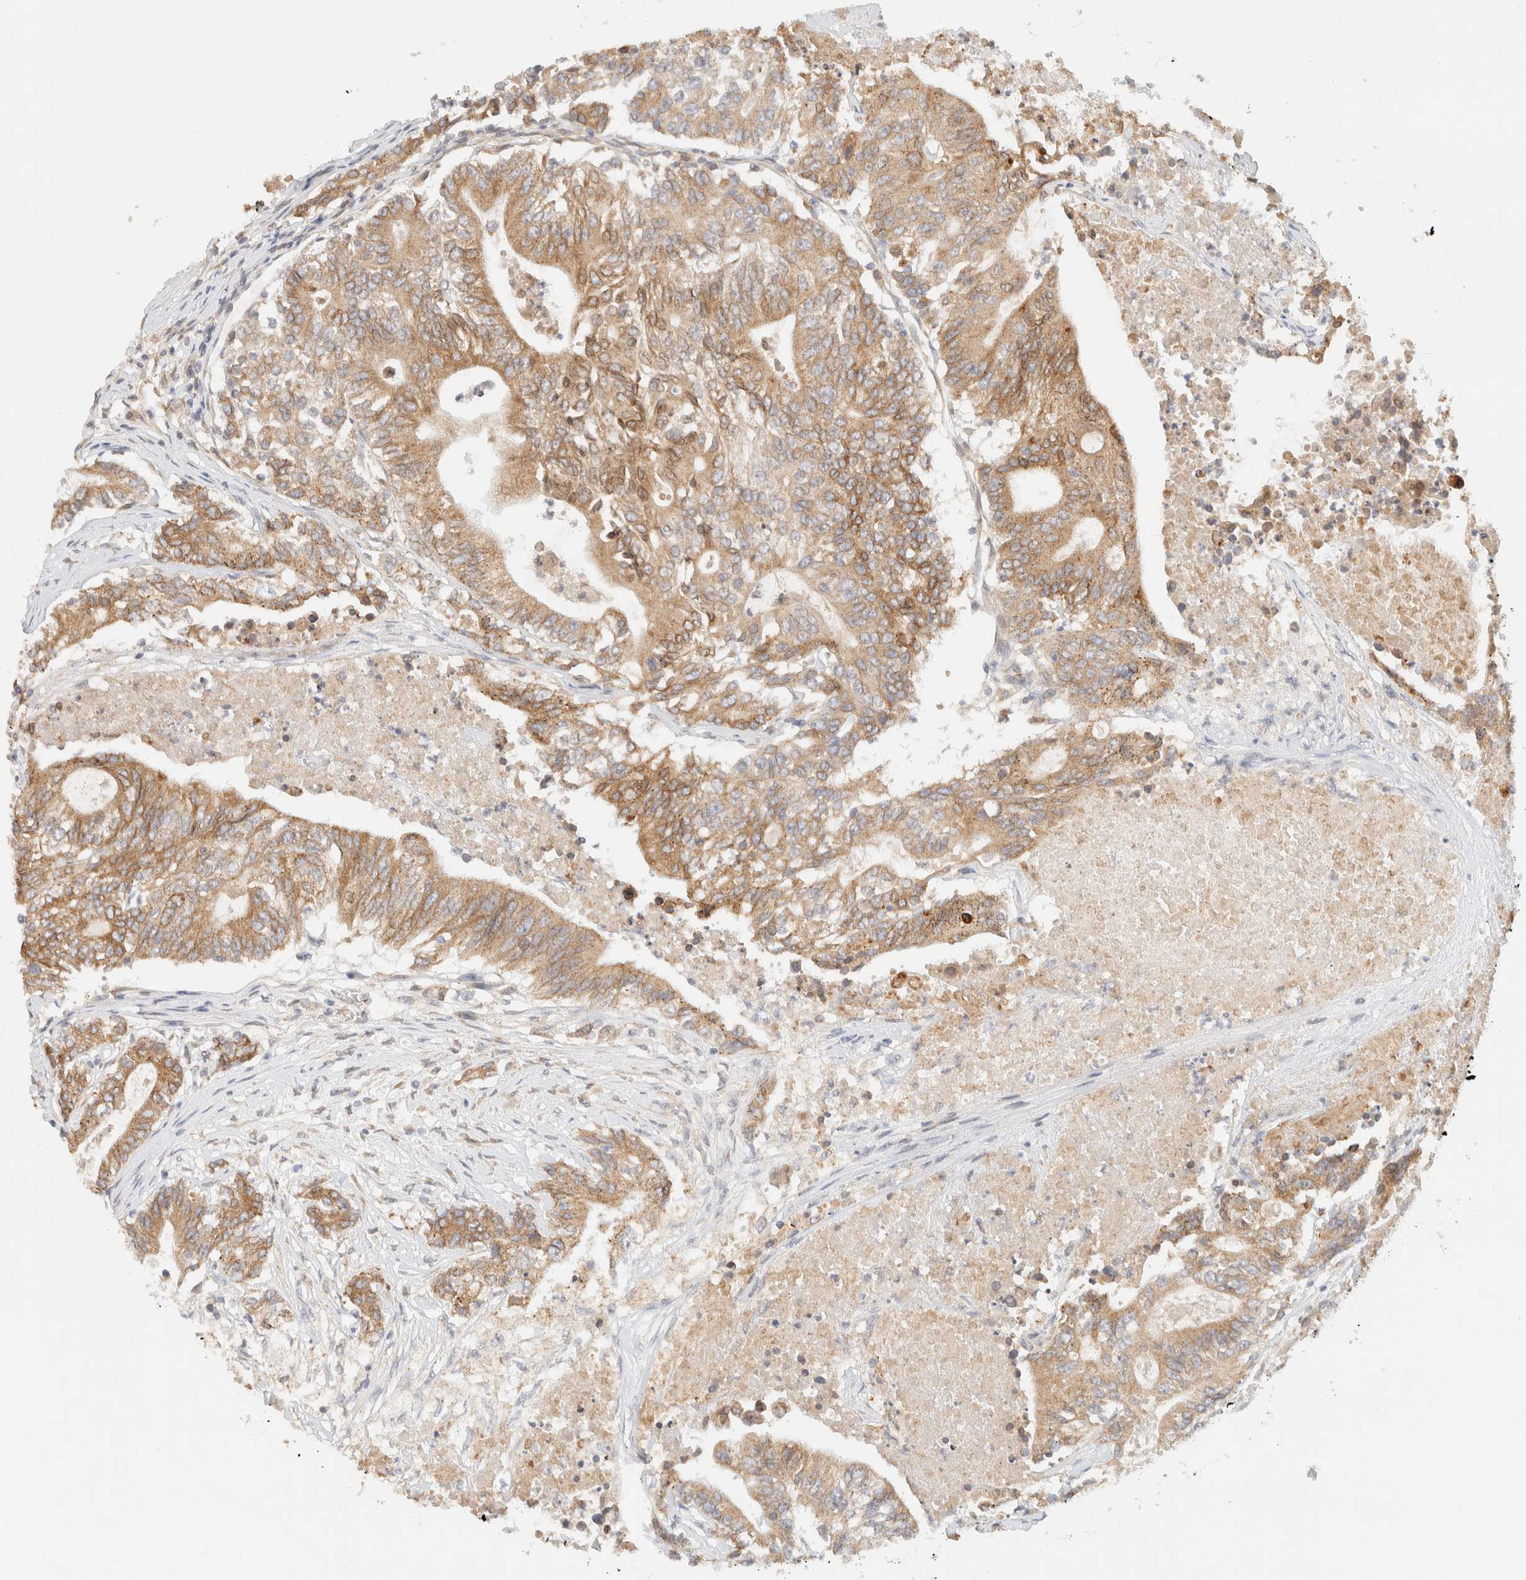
{"staining": {"intensity": "moderate", "quantity": ">75%", "location": "cytoplasmic/membranous"}, "tissue": "colorectal cancer", "cell_type": "Tumor cells", "image_type": "cancer", "snomed": [{"axis": "morphology", "description": "Adenocarcinoma, NOS"}, {"axis": "topography", "description": "Colon"}], "caption": "Approximately >75% of tumor cells in colorectal adenocarcinoma exhibit moderate cytoplasmic/membranous protein expression as visualized by brown immunohistochemical staining.", "gene": "NT5C", "patient": {"sex": "female", "age": 77}}